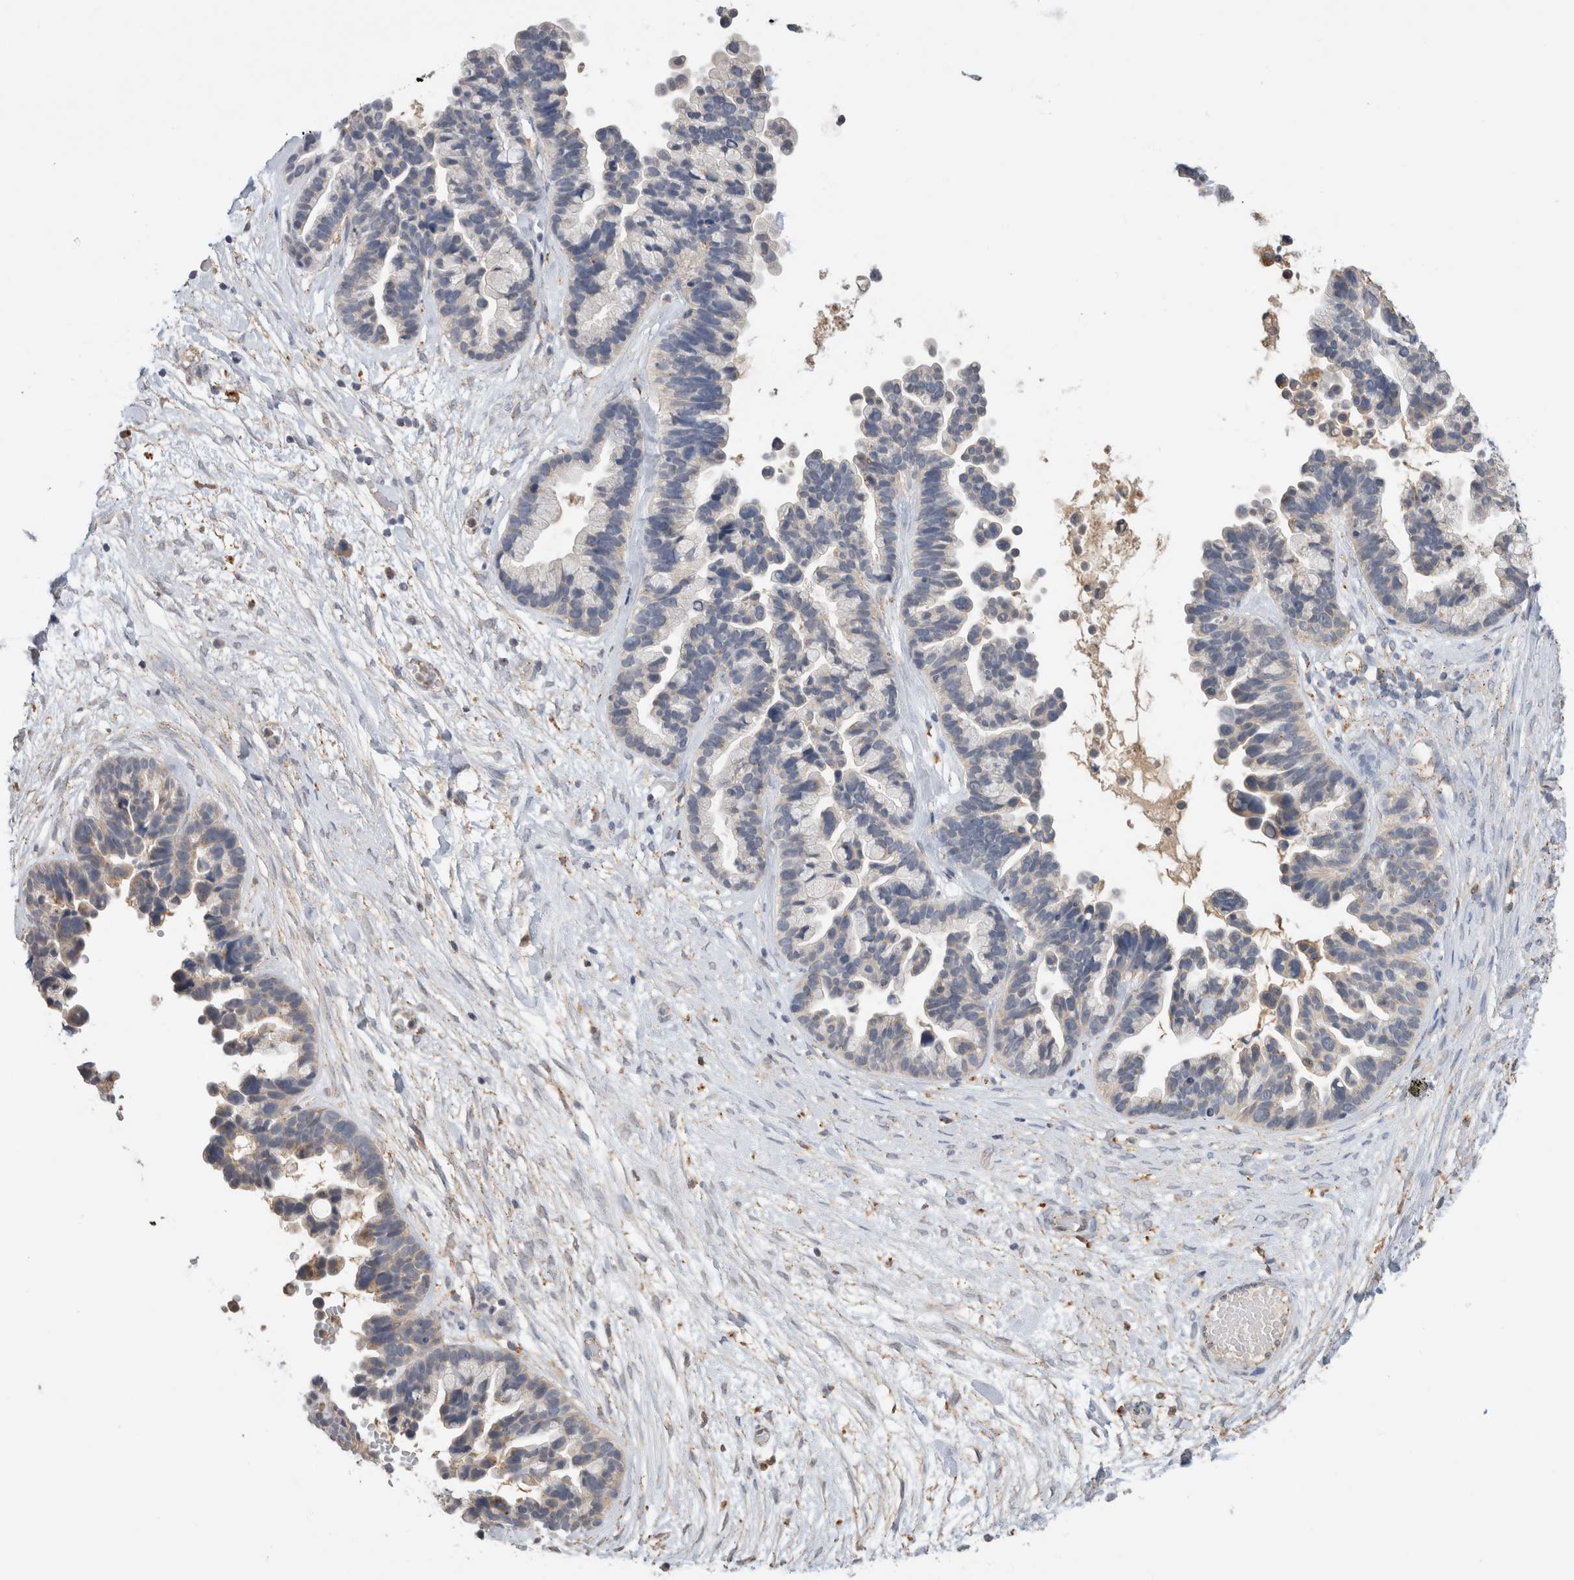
{"staining": {"intensity": "moderate", "quantity": "<25%", "location": "cytoplasmic/membranous"}, "tissue": "ovarian cancer", "cell_type": "Tumor cells", "image_type": "cancer", "snomed": [{"axis": "morphology", "description": "Cystadenocarcinoma, serous, NOS"}, {"axis": "topography", "description": "Ovary"}], "caption": "Immunohistochemical staining of ovarian cancer (serous cystadenocarcinoma) reveals low levels of moderate cytoplasmic/membranous protein staining in about <25% of tumor cells.", "gene": "GNS", "patient": {"sex": "female", "age": 56}}